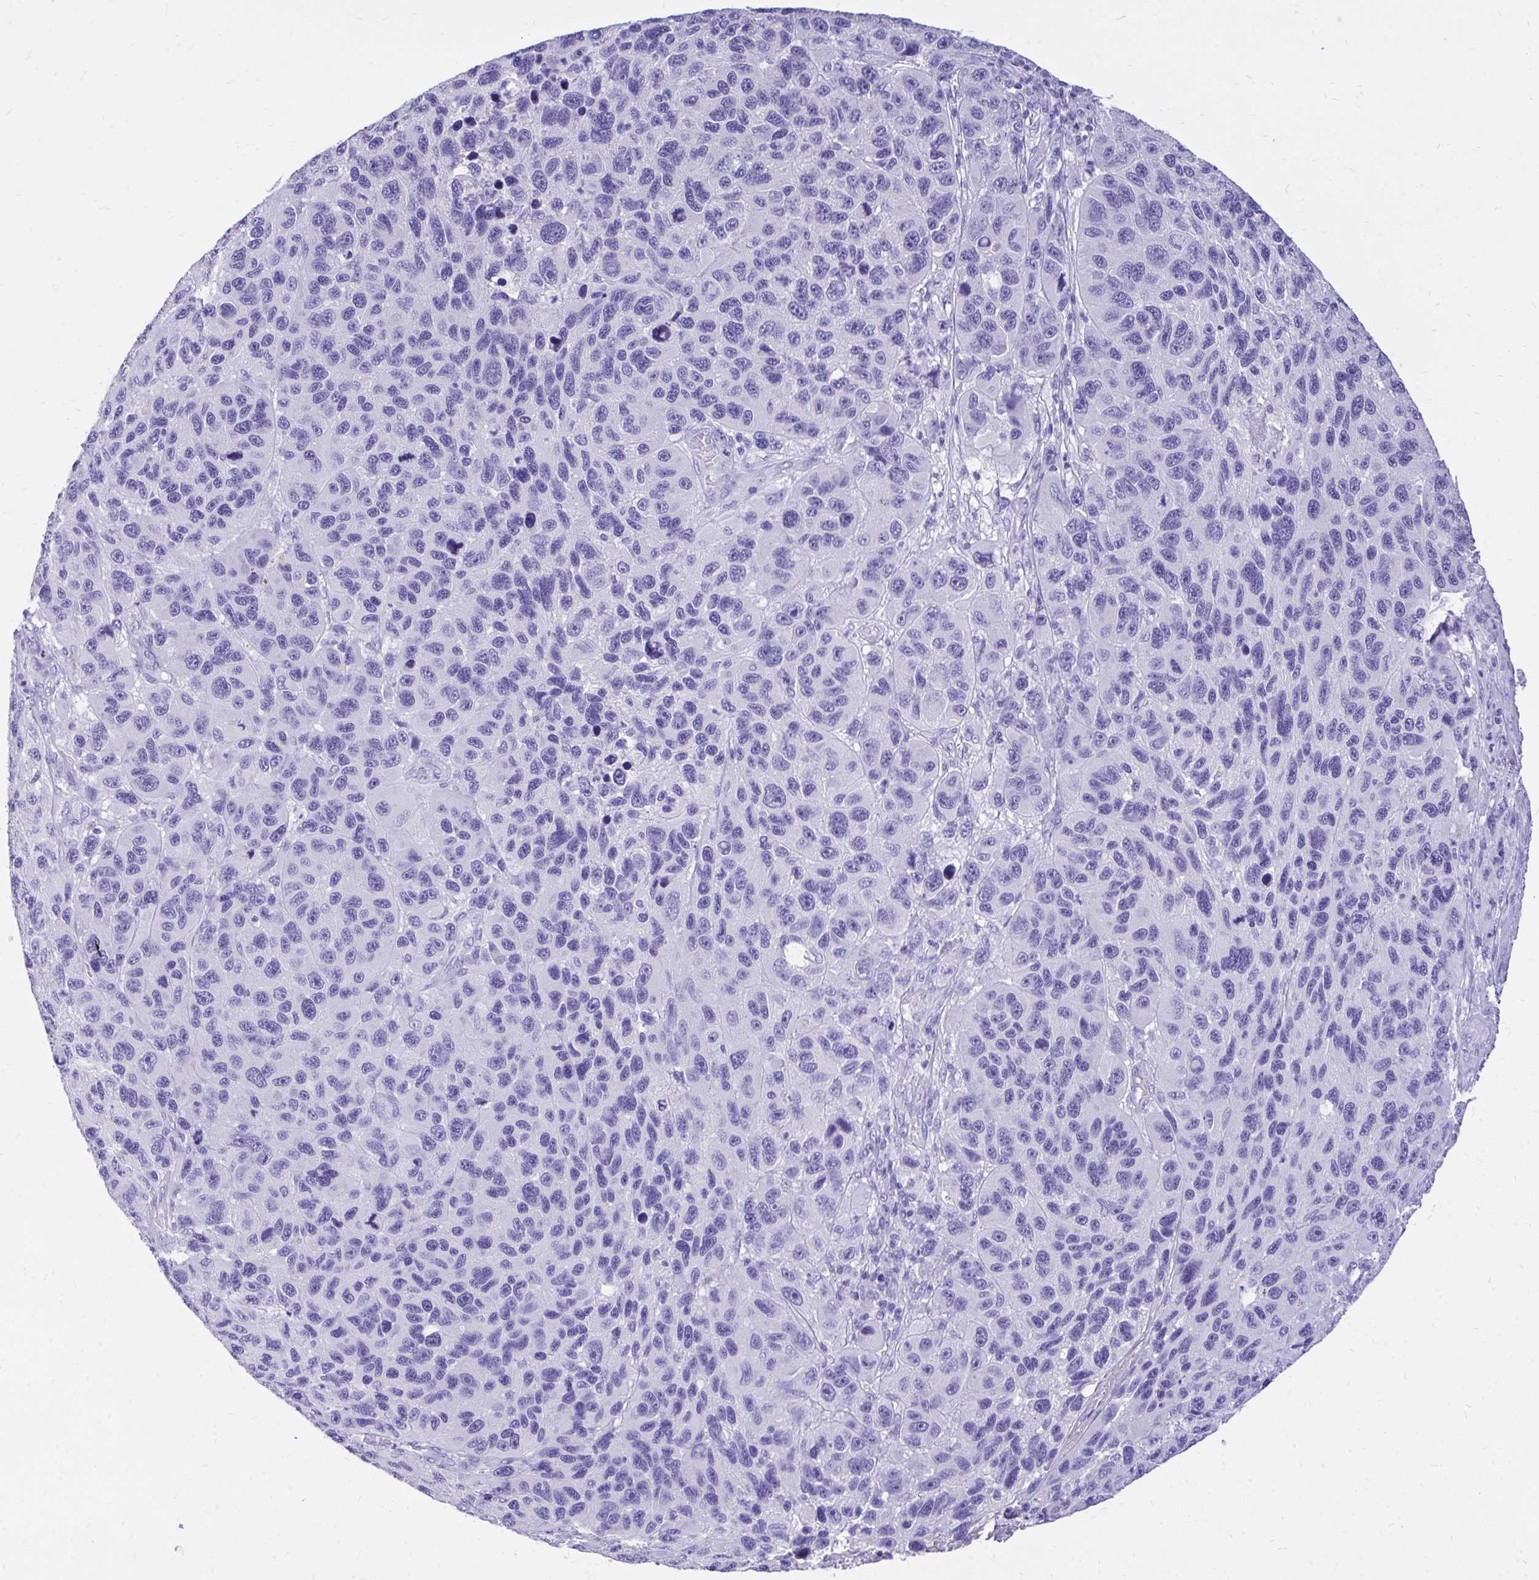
{"staining": {"intensity": "negative", "quantity": "none", "location": "none"}, "tissue": "melanoma", "cell_type": "Tumor cells", "image_type": "cancer", "snomed": [{"axis": "morphology", "description": "Malignant melanoma, NOS"}, {"axis": "topography", "description": "Skin"}], "caption": "High power microscopy photomicrograph of an IHC micrograph of malignant melanoma, revealing no significant expression in tumor cells.", "gene": "MON1A", "patient": {"sex": "male", "age": 53}}